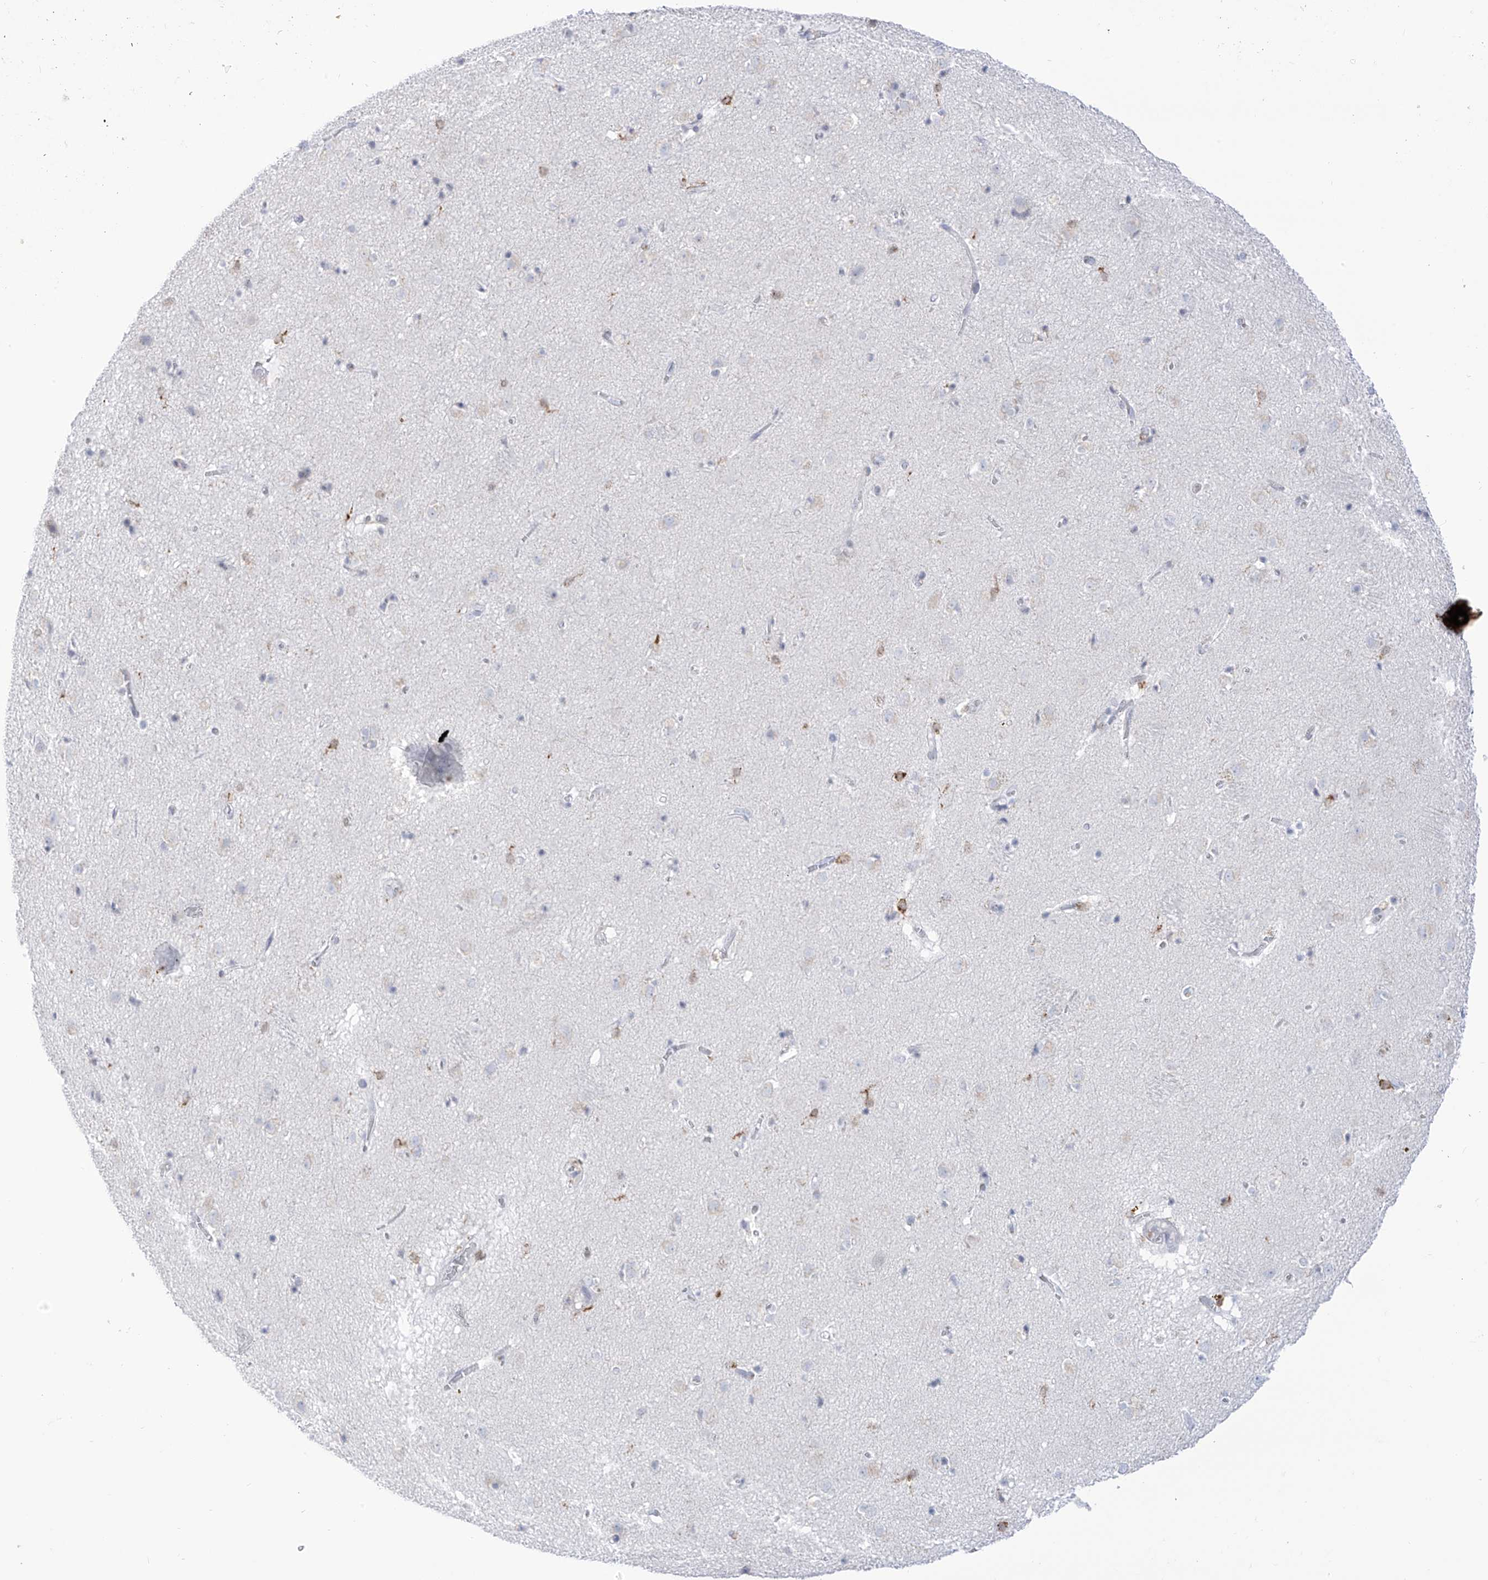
{"staining": {"intensity": "moderate", "quantity": "<25%", "location": "cytoplasmic/membranous"}, "tissue": "caudate", "cell_type": "Glial cells", "image_type": "normal", "snomed": [{"axis": "morphology", "description": "Normal tissue, NOS"}, {"axis": "topography", "description": "Lateral ventricle wall"}], "caption": "An immunohistochemistry (IHC) image of unremarkable tissue is shown. Protein staining in brown shows moderate cytoplasmic/membranous positivity in caudate within glial cells. (brown staining indicates protein expression, while blue staining denotes nuclei).", "gene": "TBXAS1", "patient": {"sex": "male", "age": 70}}